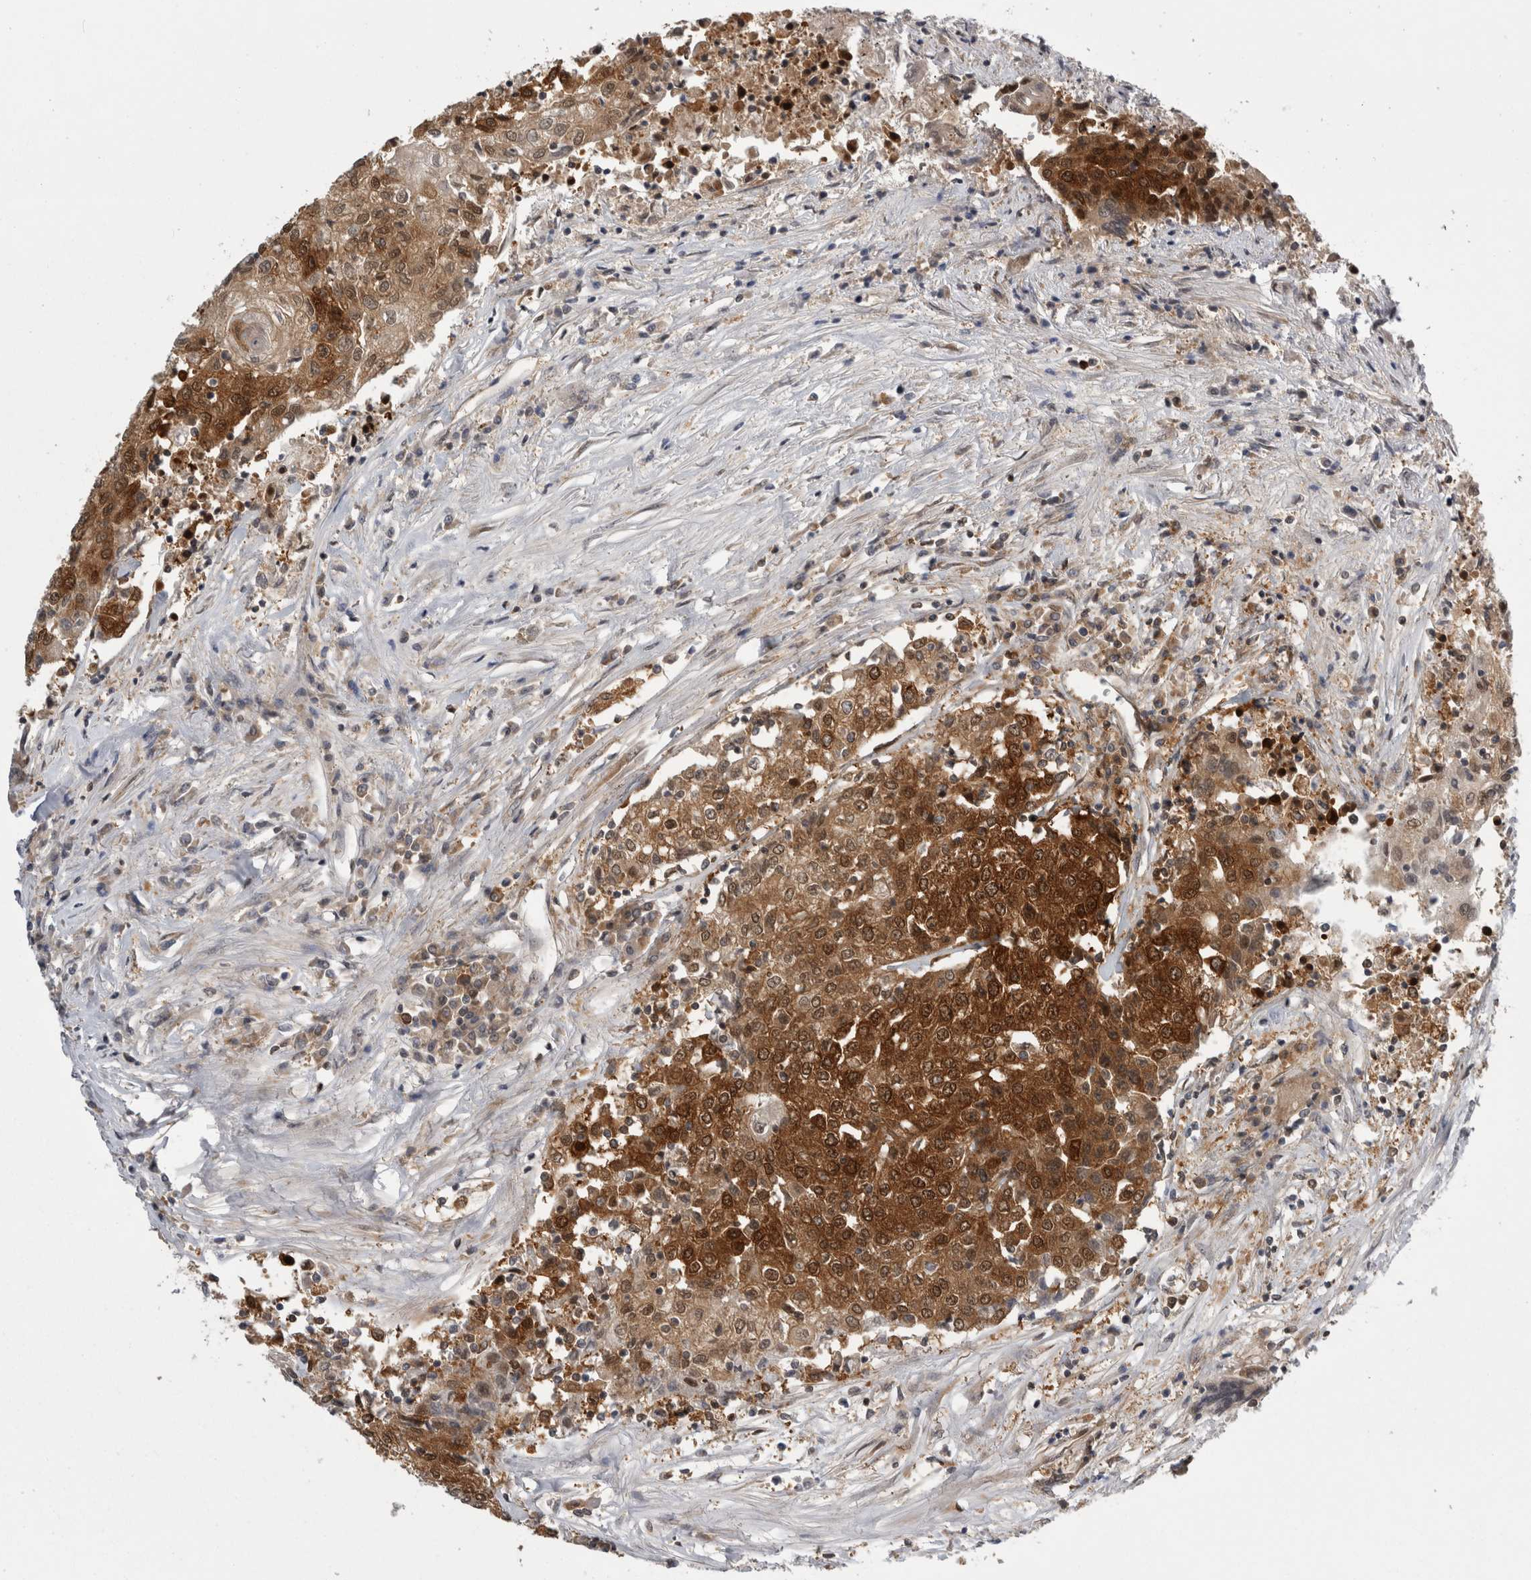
{"staining": {"intensity": "strong", "quantity": ">75%", "location": "cytoplasmic/membranous,nuclear"}, "tissue": "urothelial cancer", "cell_type": "Tumor cells", "image_type": "cancer", "snomed": [{"axis": "morphology", "description": "Urothelial carcinoma, High grade"}, {"axis": "topography", "description": "Urinary bladder"}], "caption": "Brown immunohistochemical staining in human urothelial cancer shows strong cytoplasmic/membranous and nuclear staining in about >75% of tumor cells.", "gene": "CACYBP", "patient": {"sex": "female", "age": 85}}